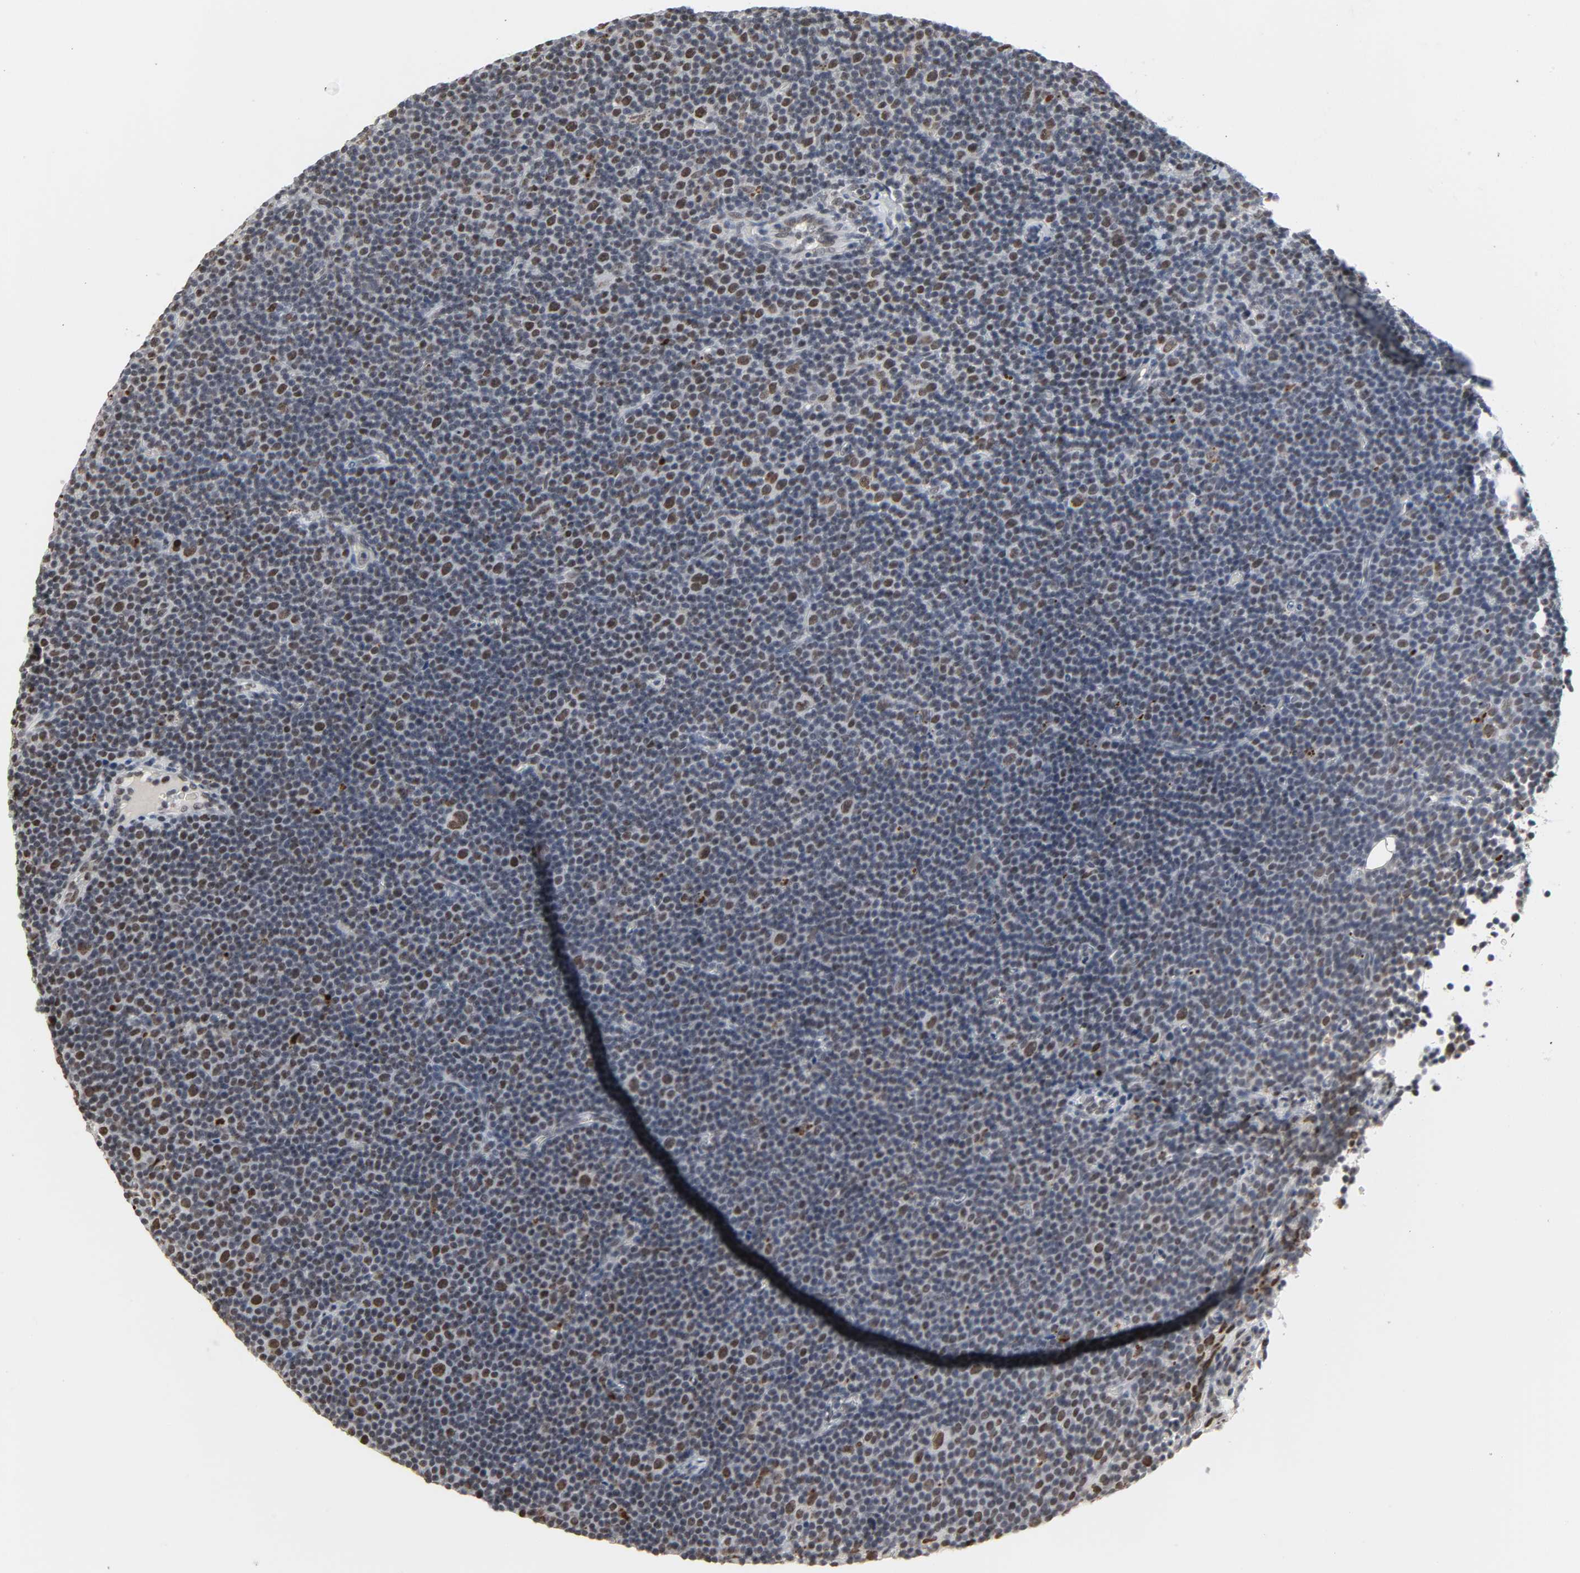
{"staining": {"intensity": "weak", "quantity": "<25%", "location": "nuclear"}, "tissue": "lymphoma", "cell_type": "Tumor cells", "image_type": "cancer", "snomed": [{"axis": "morphology", "description": "Malignant lymphoma, non-Hodgkin's type, Low grade"}, {"axis": "topography", "description": "Lymph node"}], "caption": "IHC of lymphoma reveals no expression in tumor cells.", "gene": "DAZAP1", "patient": {"sex": "female", "age": 67}}